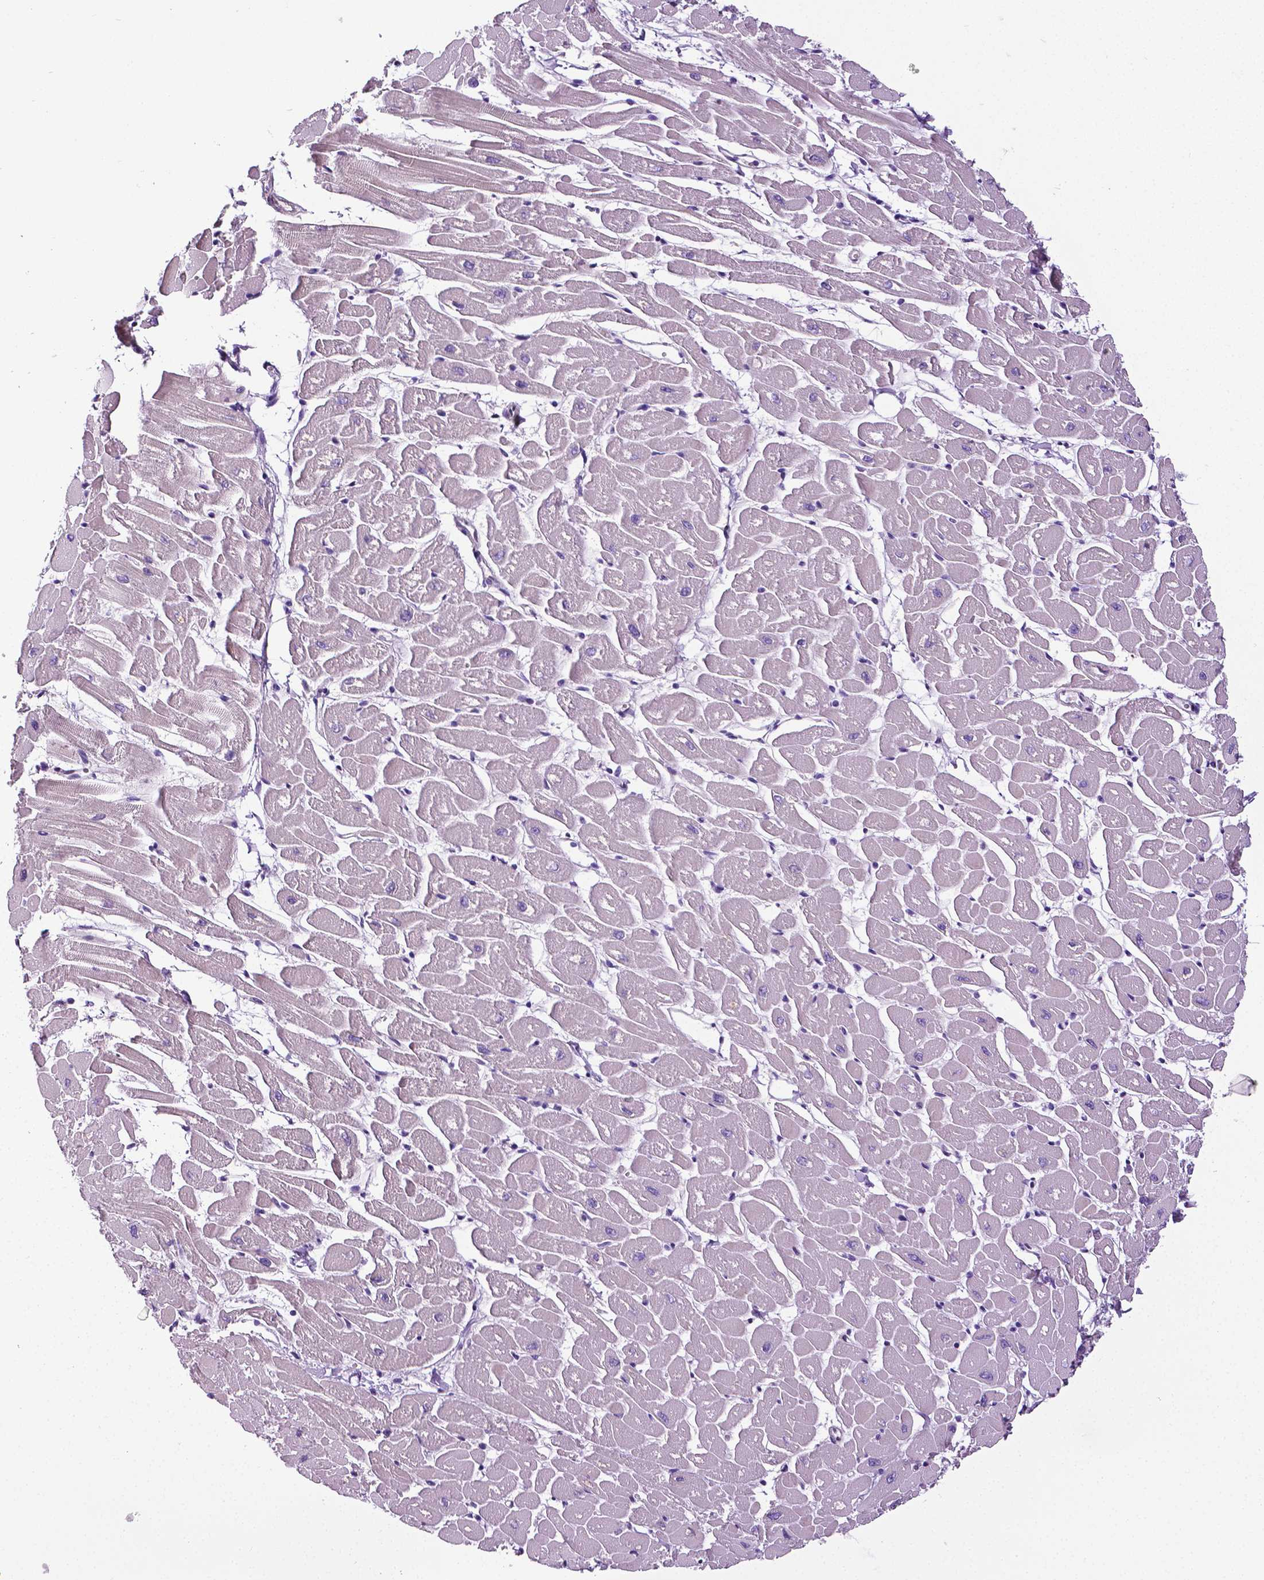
{"staining": {"intensity": "moderate", "quantity": "<25%", "location": "cytoplasmic/membranous"}, "tissue": "heart muscle", "cell_type": "Cardiomyocytes", "image_type": "normal", "snomed": [{"axis": "morphology", "description": "Normal tissue, NOS"}, {"axis": "topography", "description": "Heart"}], "caption": "The immunohistochemical stain labels moderate cytoplasmic/membranous staining in cardiomyocytes of benign heart muscle. The protein is stained brown, and the nuclei are stained in blue (DAB (3,3'-diaminobenzidine) IHC with brightfield microscopy, high magnification).", "gene": "PTGER3", "patient": {"sex": "male", "age": 57}}